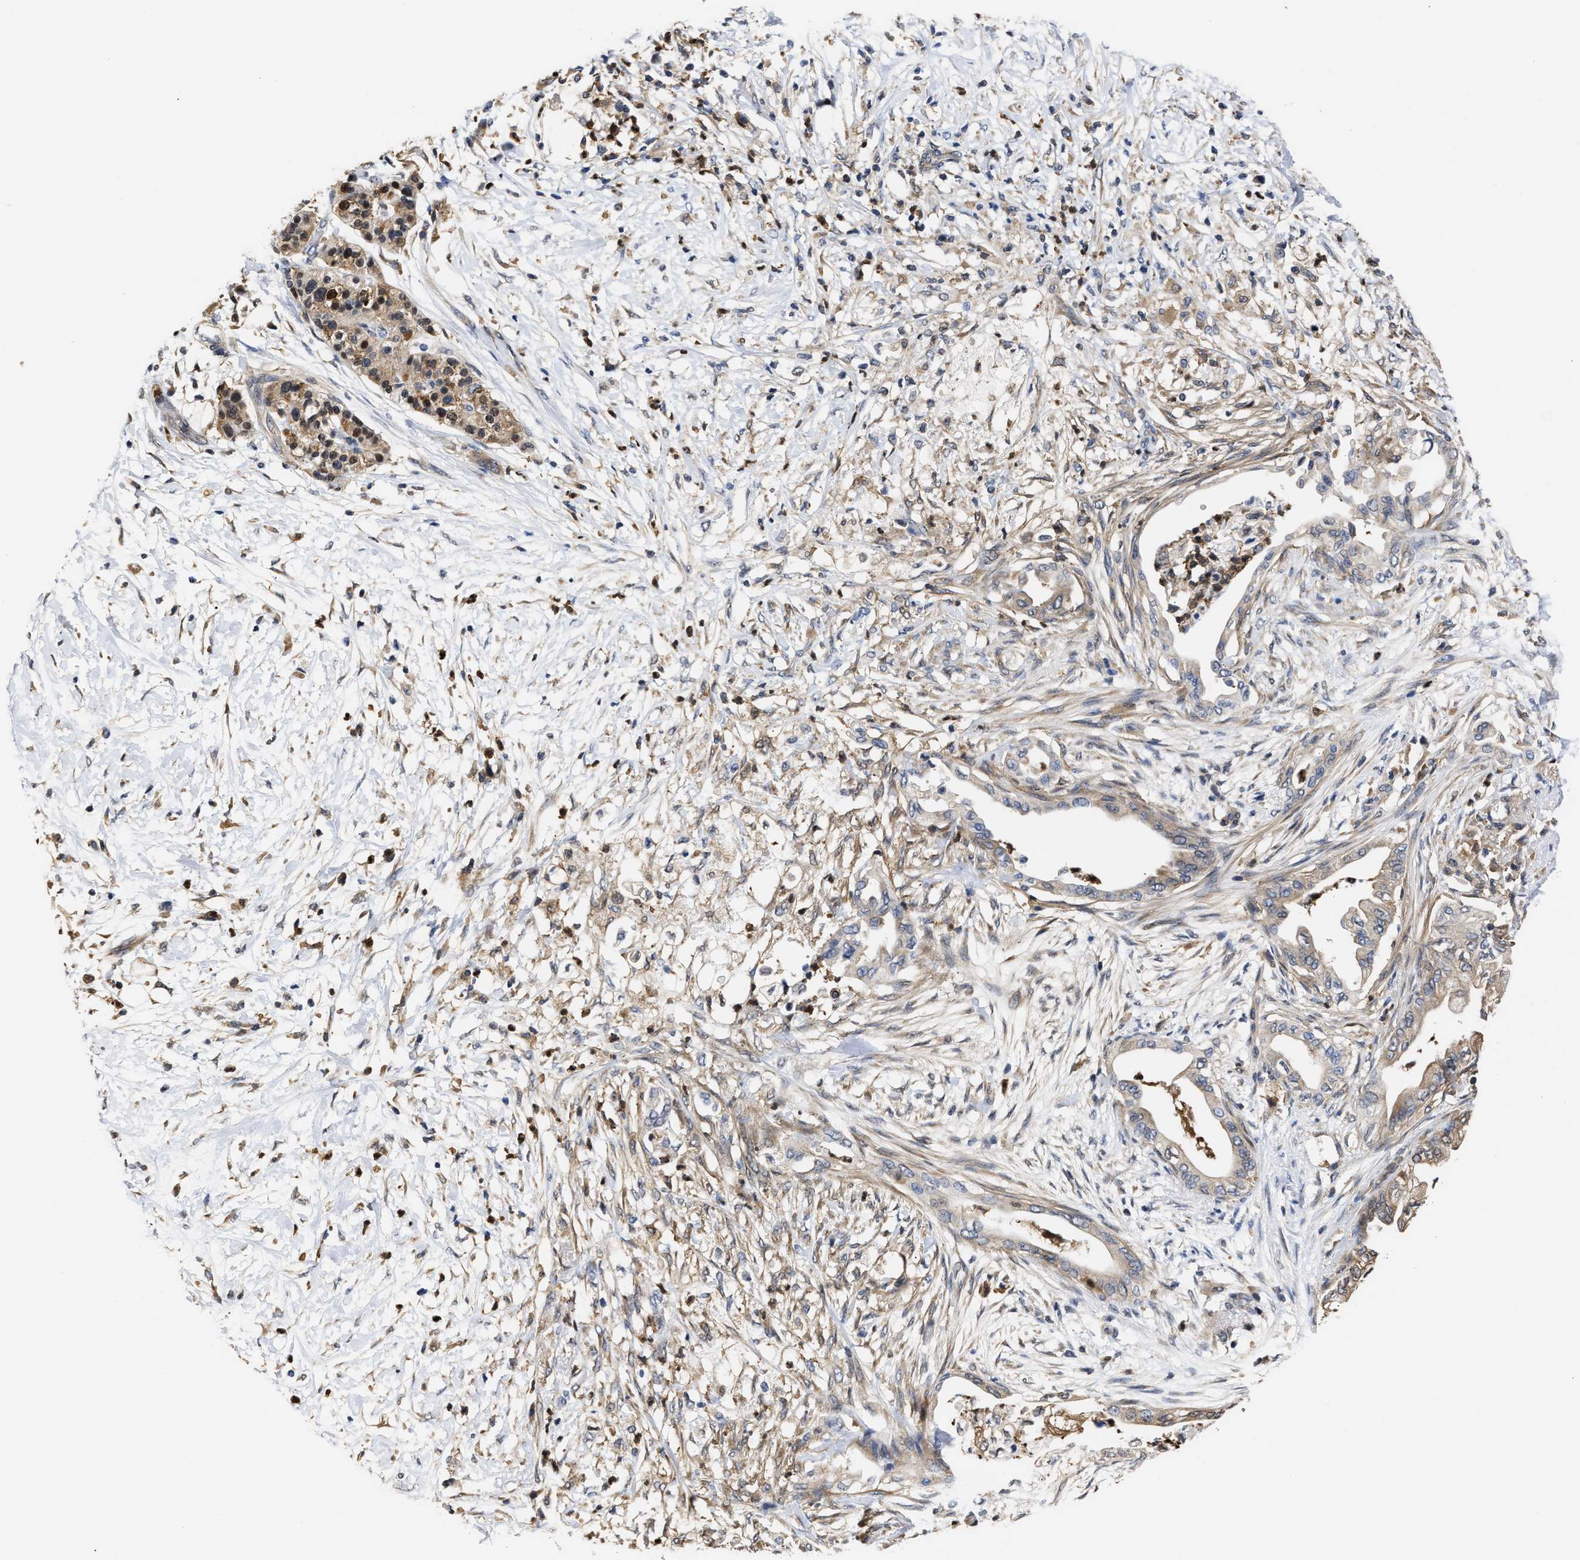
{"staining": {"intensity": "weak", "quantity": "<25%", "location": "cytoplasmic/membranous"}, "tissue": "pancreatic cancer", "cell_type": "Tumor cells", "image_type": "cancer", "snomed": [{"axis": "morphology", "description": "Normal tissue, NOS"}, {"axis": "morphology", "description": "Adenocarcinoma, NOS"}, {"axis": "topography", "description": "Pancreas"}, {"axis": "topography", "description": "Duodenum"}], "caption": "There is no significant staining in tumor cells of pancreatic cancer.", "gene": "KLHDC1", "patient": {"sex": "female", "age": 60}}